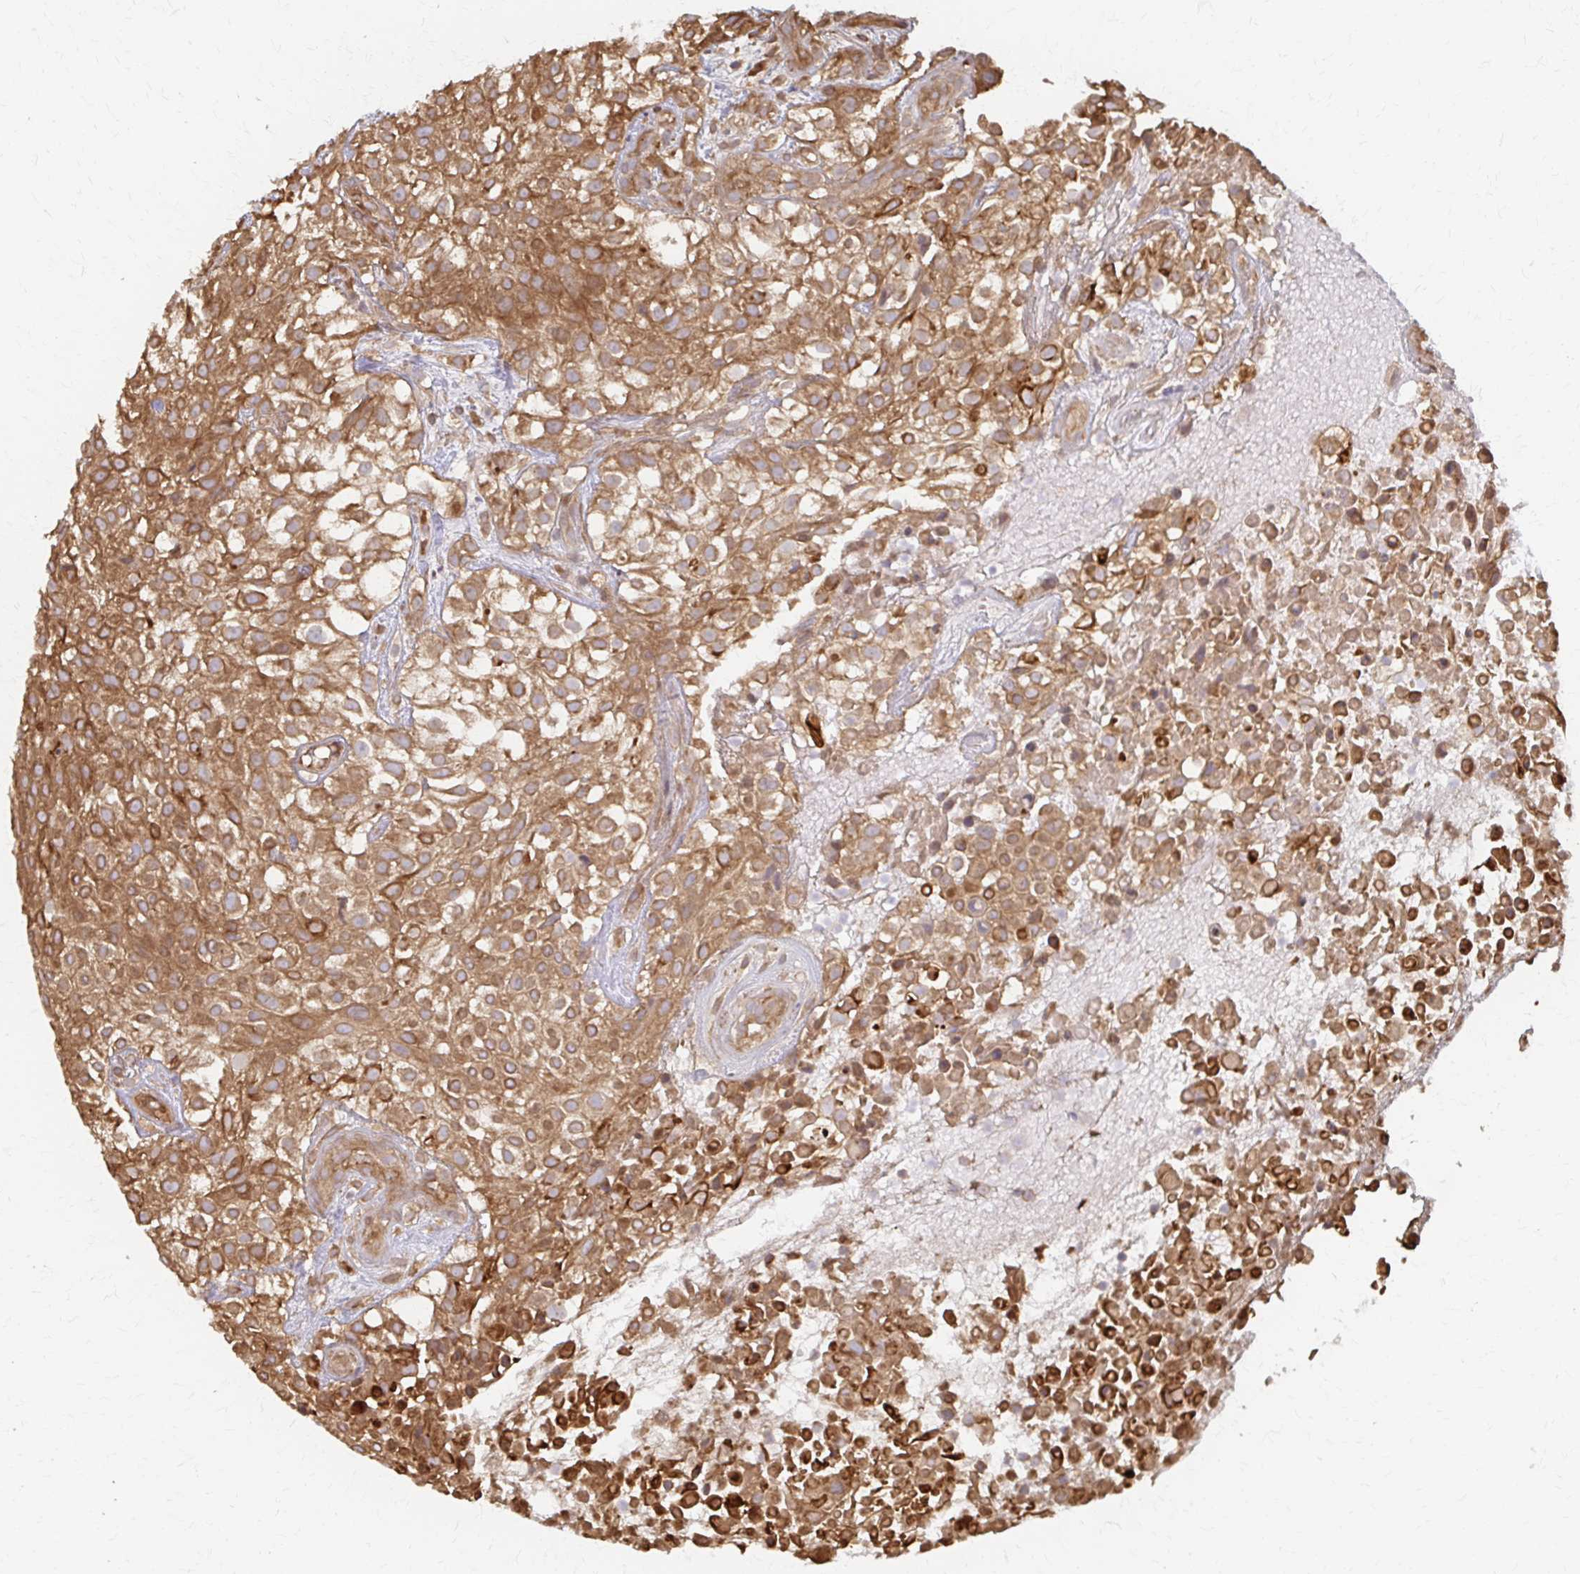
{"staining": {"intensity": "moderate", "quantity": ">75%", "location": "cytoplasmic/membranous"}, "tissue": "urothelial cancer", "cell_type": "Tumor cells", "image_type": "cancer", "snomed": [{"axis": "morphology", "description": "Urothelial carcinoma, High grade"}, {"axis": "topography", "description": "Urinary bladder"}], "caption": "A photomicrograph of urothelial carcinoma (high-grade) stained for a protein shows moderate cytoplasmic/membranous brown staining in tumor cells.", "gene": "ARHGAP35", "patient": {"sex": "male", "age": 56}}